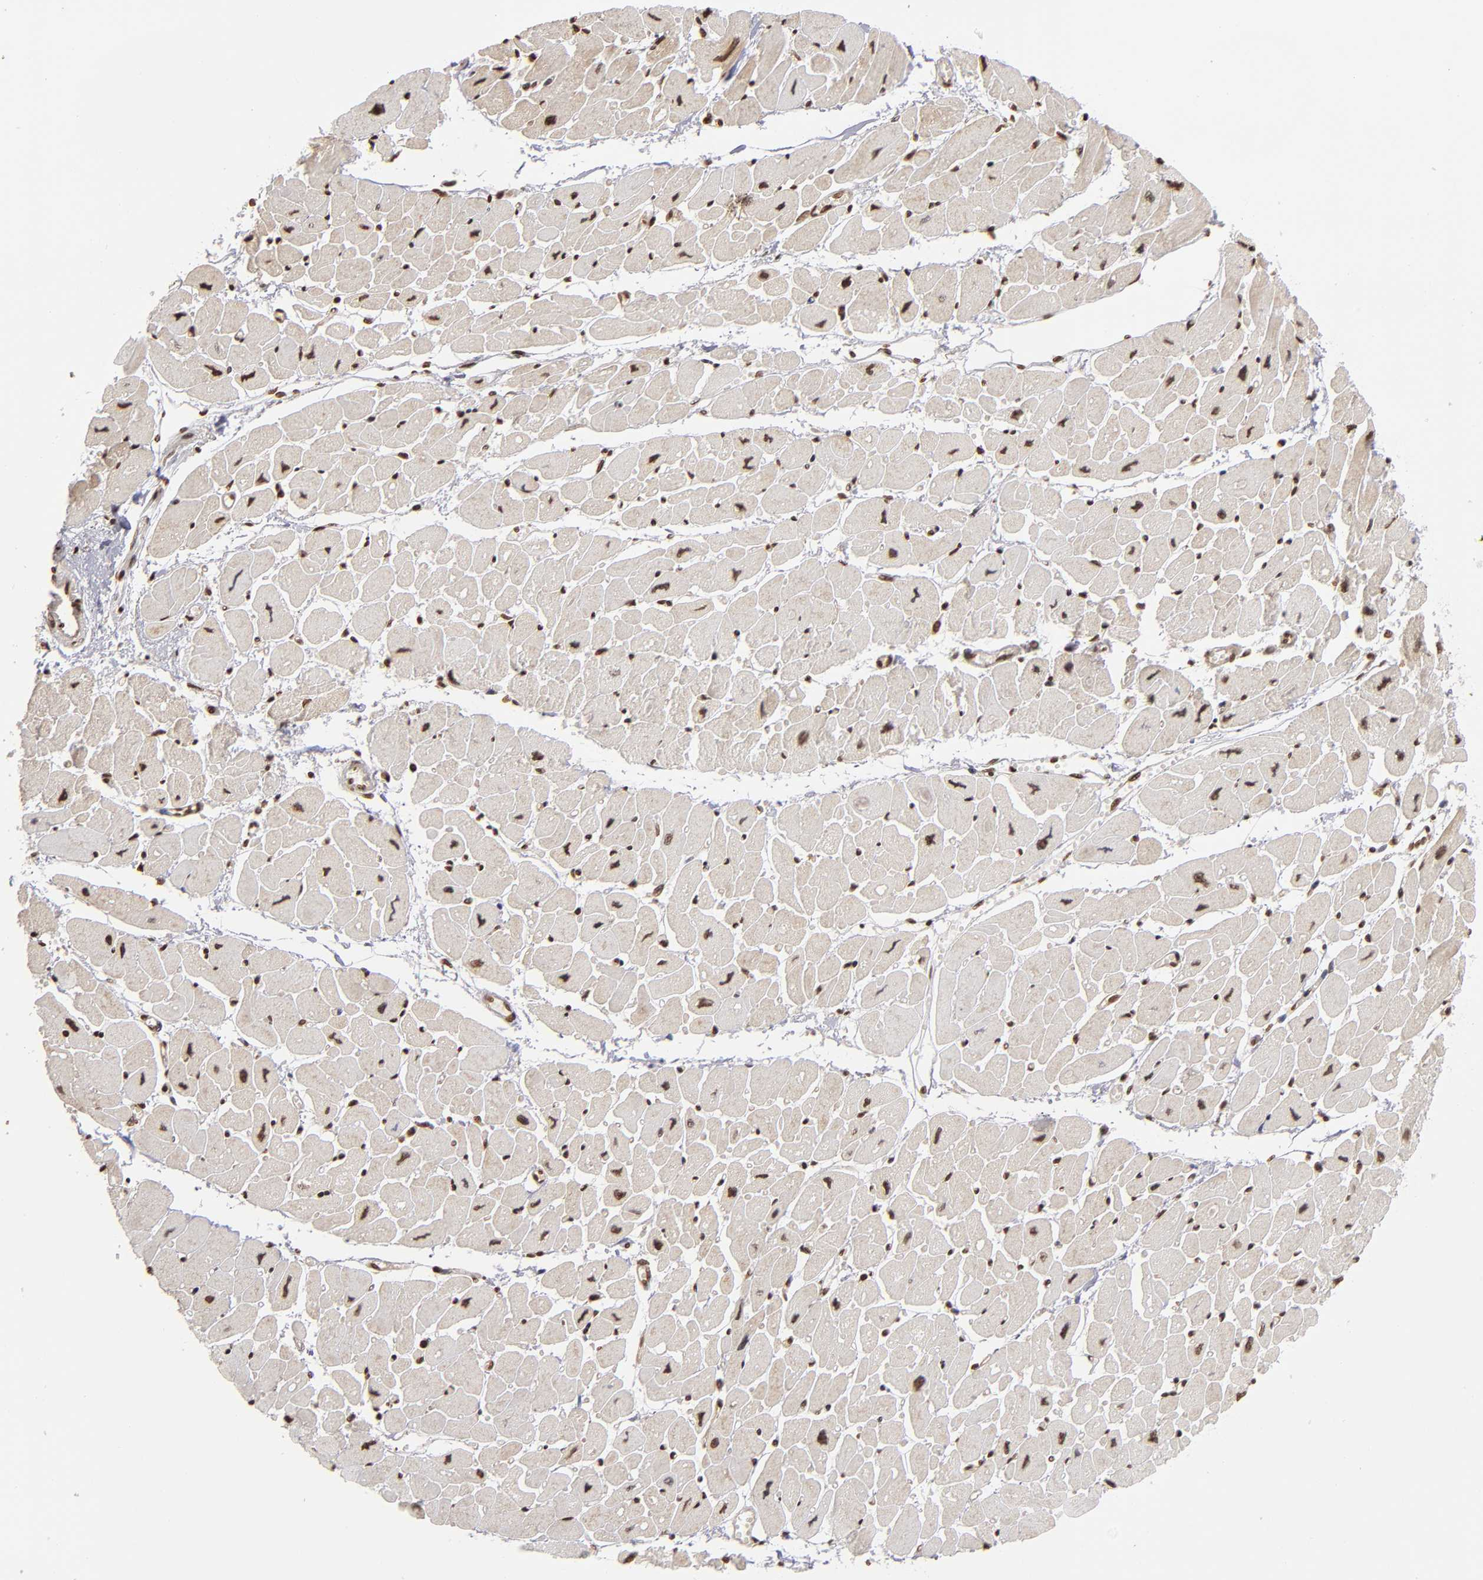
{"staining": {"intensity": "moderate", "quantity": ">75%", "location": "nuclear"}, "tissue": "heart muscle", "cell_type": "Cardiomyocytes", "image_type": "normal", "snomed": [{"axis": "morphology", "description": "Normal tissue, NOS"}, {"axis": "topography", "description": "Heart"}], "caption": "Protein expression analysis of benign human heart muscle reveals moderate nuclear staining in about >75% of cardiomyocytes. (DAB IHC with brightfield microscopy, high magnification).", "gene": "ABL2", "patient": {"sex": "female", "age": 54}}